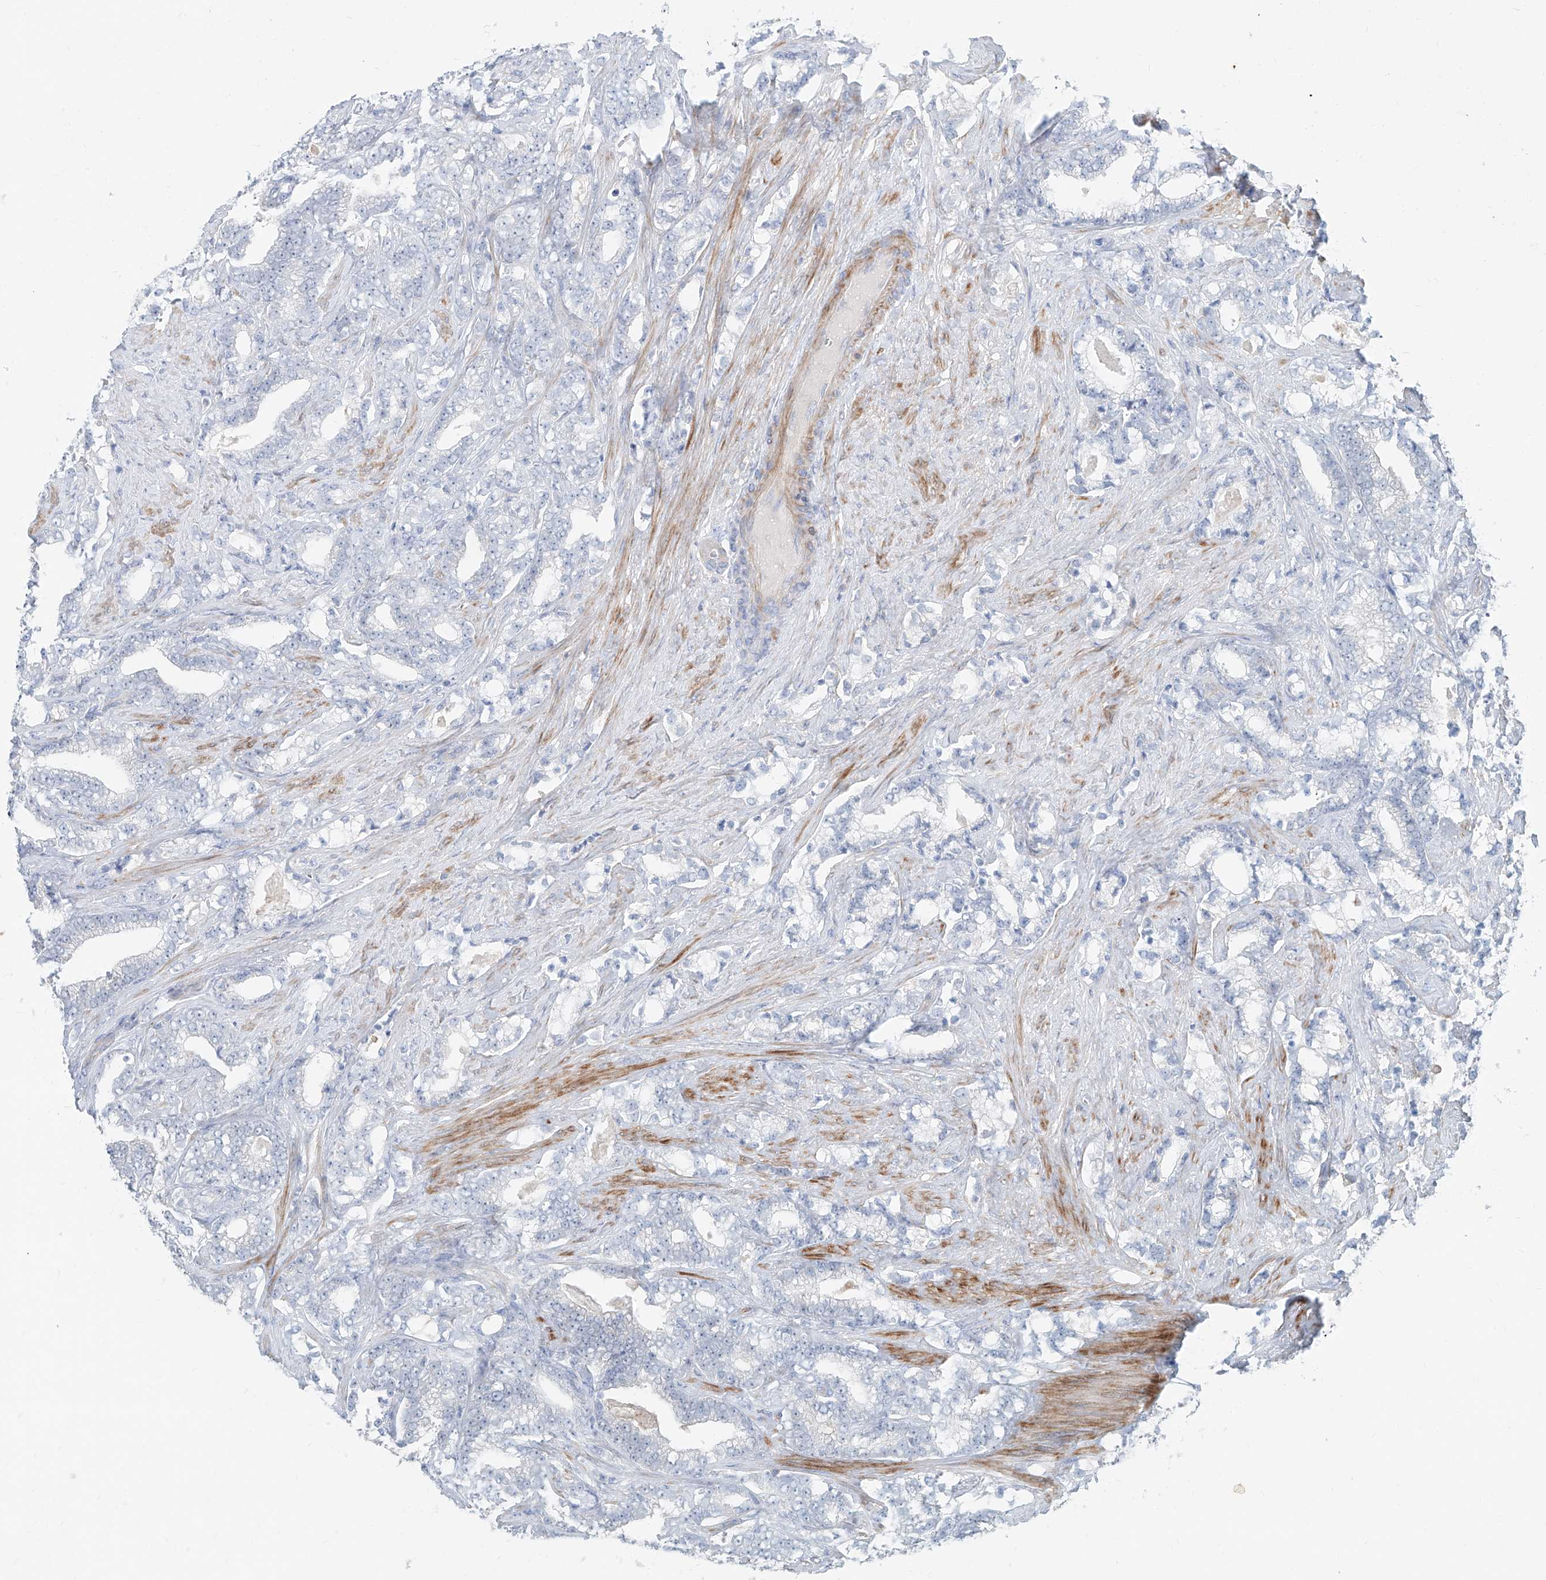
{"staining": {"intensity": "negative", "quantity": "none", "location": "none"}, "tissue": "prostate cancer", "cell_type": "Tumor cells", "image_type": "cancer", "snomed": [{"axis": "morphology", "description": "Adenocarcinoma, High grade"}, {"axis": "topography", "description": "Prostate and seminal vesicle, NOS"}], "caption": "Tumor cells are negative for protein expression in human prostate cancer (adenocarcinoma (high-grade)).", "gene": "ANKRD34A", "patient": {"sex": "male", "age": 67}}